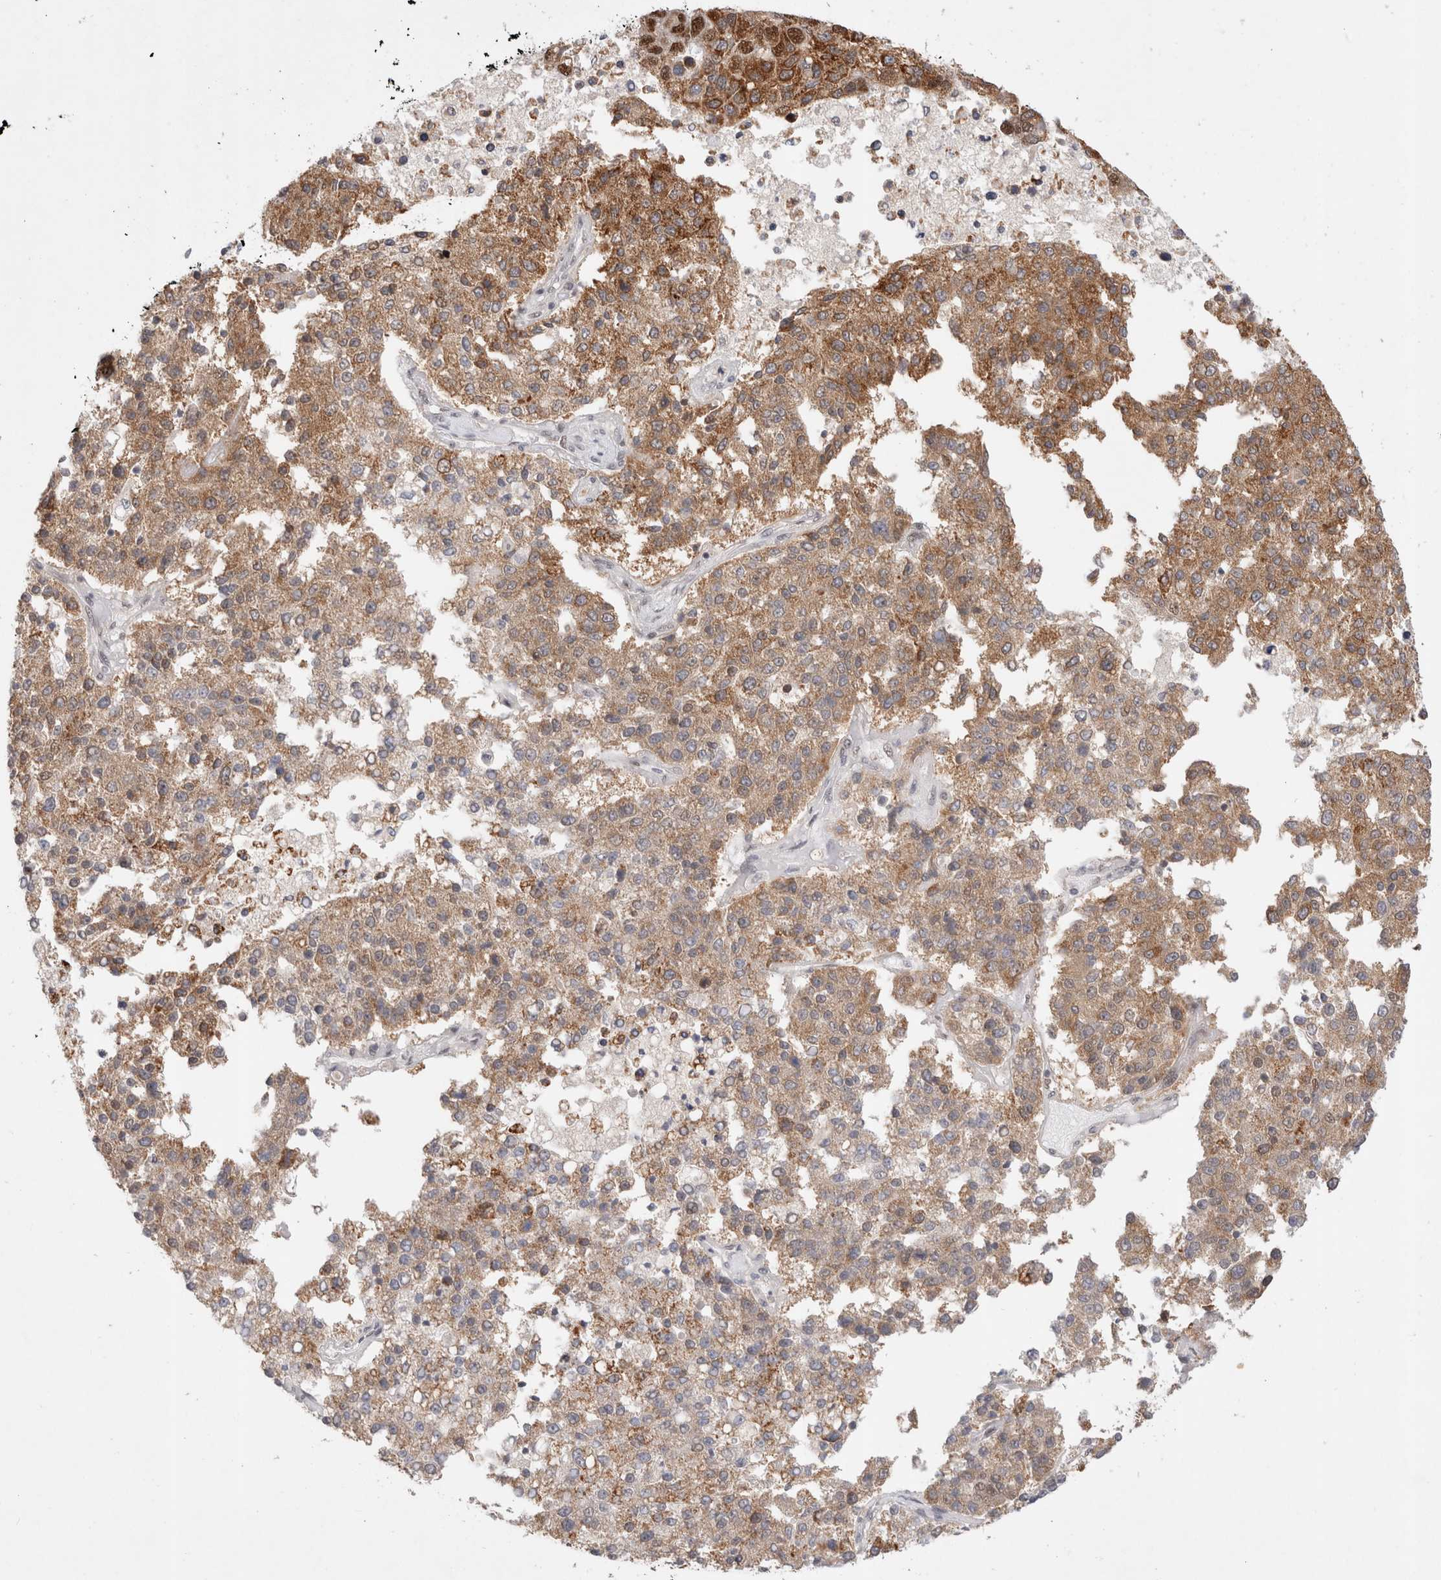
{"staining": {"intensity": "moderate", "quantity": ">75%", "location": "cytoplasmic/membranous,nuclear"}, "tissue": "pancreatic cancer", "cell_type": "Tumor cells", "image_type": "cancer", "snomed": [{"axis": "morphology", "description": "Adenocarcinoma, NOS"}, {"axis": "topography", "description": "Pancreas"}], "caption": "Tumor cells display moderate cytoplasmic/membranous and nuclear staining in about >75% of cells in pancreatic cancer (adenocarcinoma).", "gene": "GTF2I", "patient": {"sex": "female", "age": 61}}